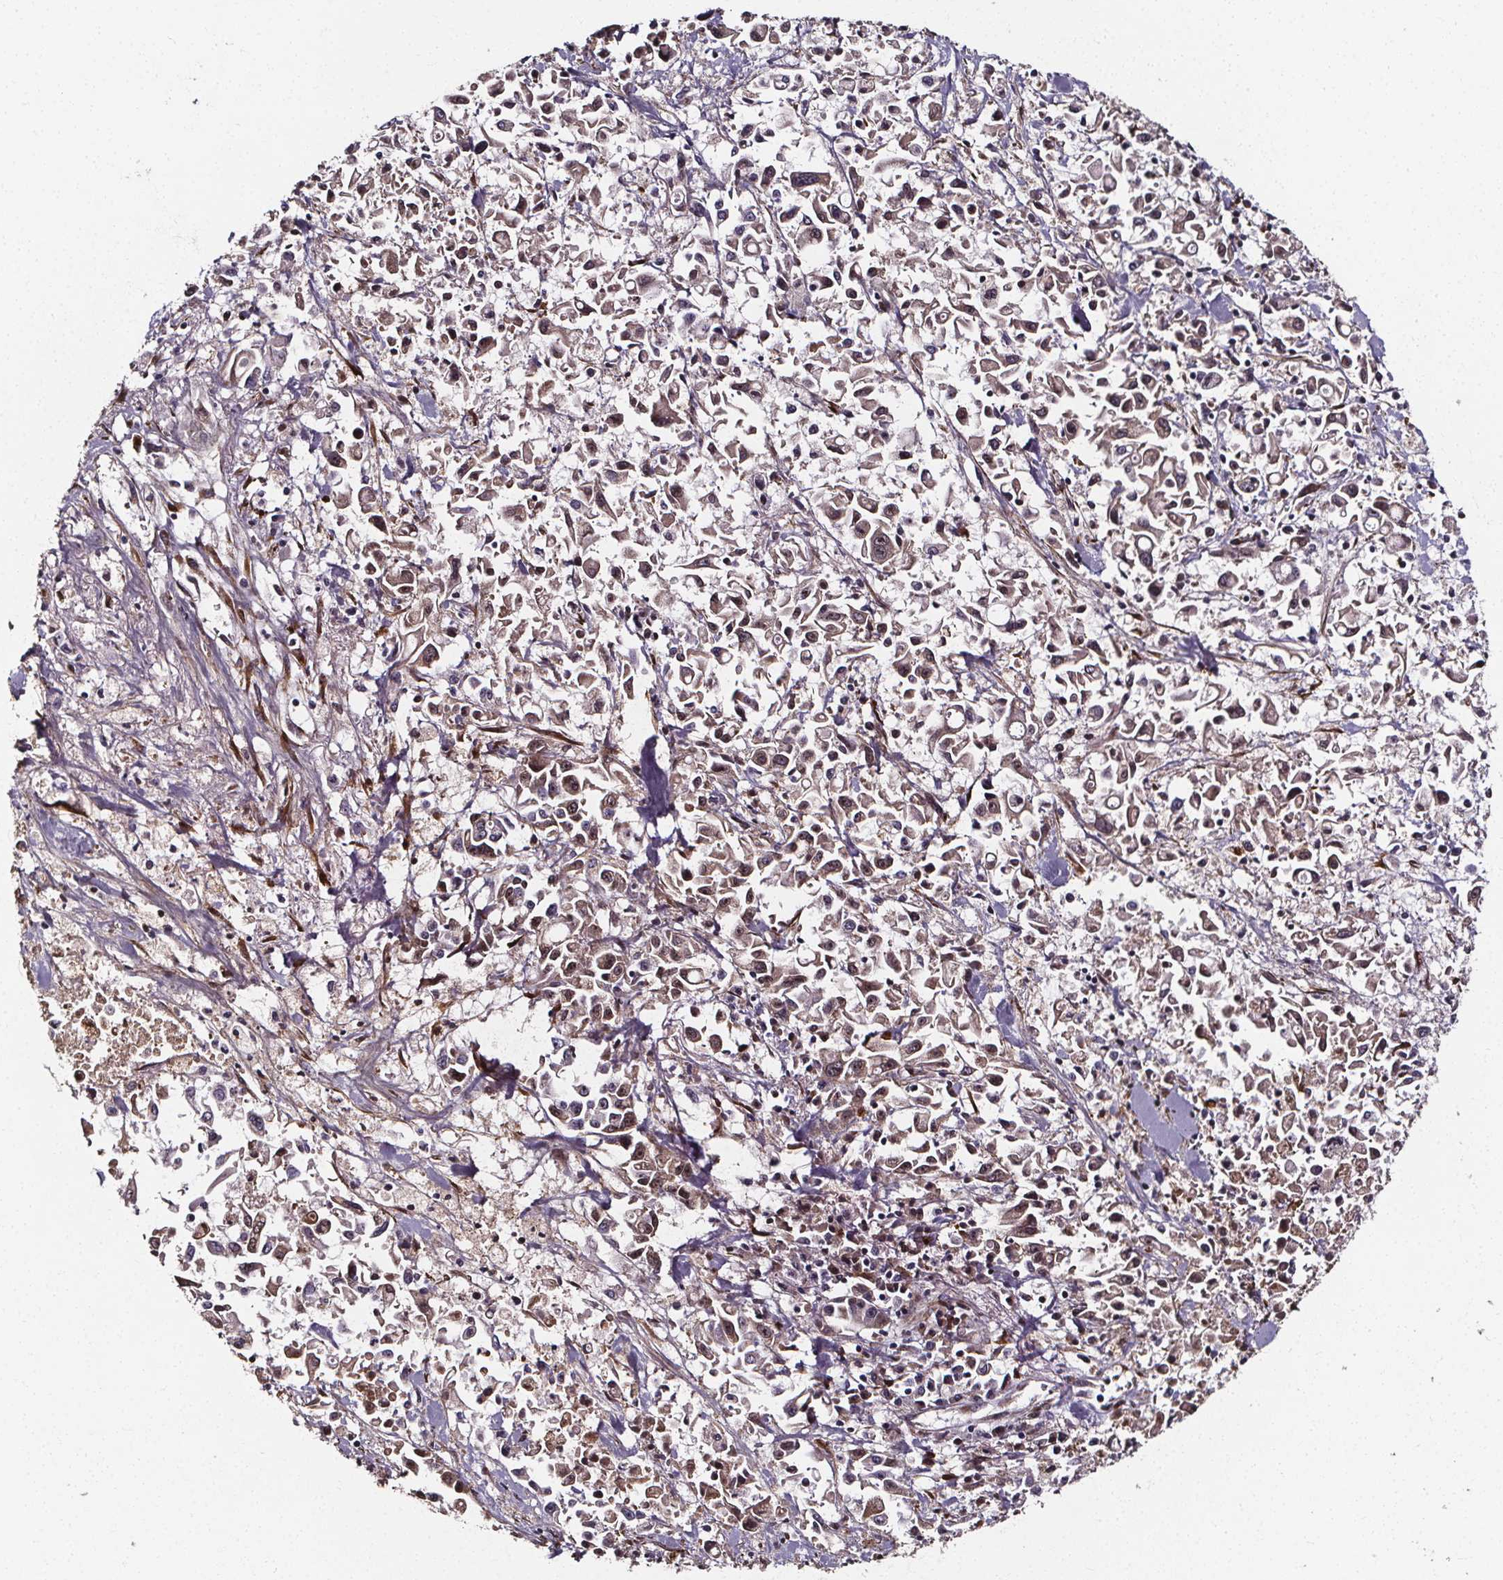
{"staining": {"intensity": "weak", "quantity": "25%-75%", "location": "cytoplasmic/membranous"}, "tissue": "pancreatic cancer", "cell_type": "Tumor cells", "image_type": "cancer", "snomed": [{"axis": "morphology", "description": "Adenocarcinoma, NOS"}, {"axis": "topography", "description": "Pancreas"}], "caption": "Pancreatic cancer stained with a protein marker shows weak staining in tumor cells.", "gene": "AEBP1", "patient": {"sex": "female", "age": 83}}